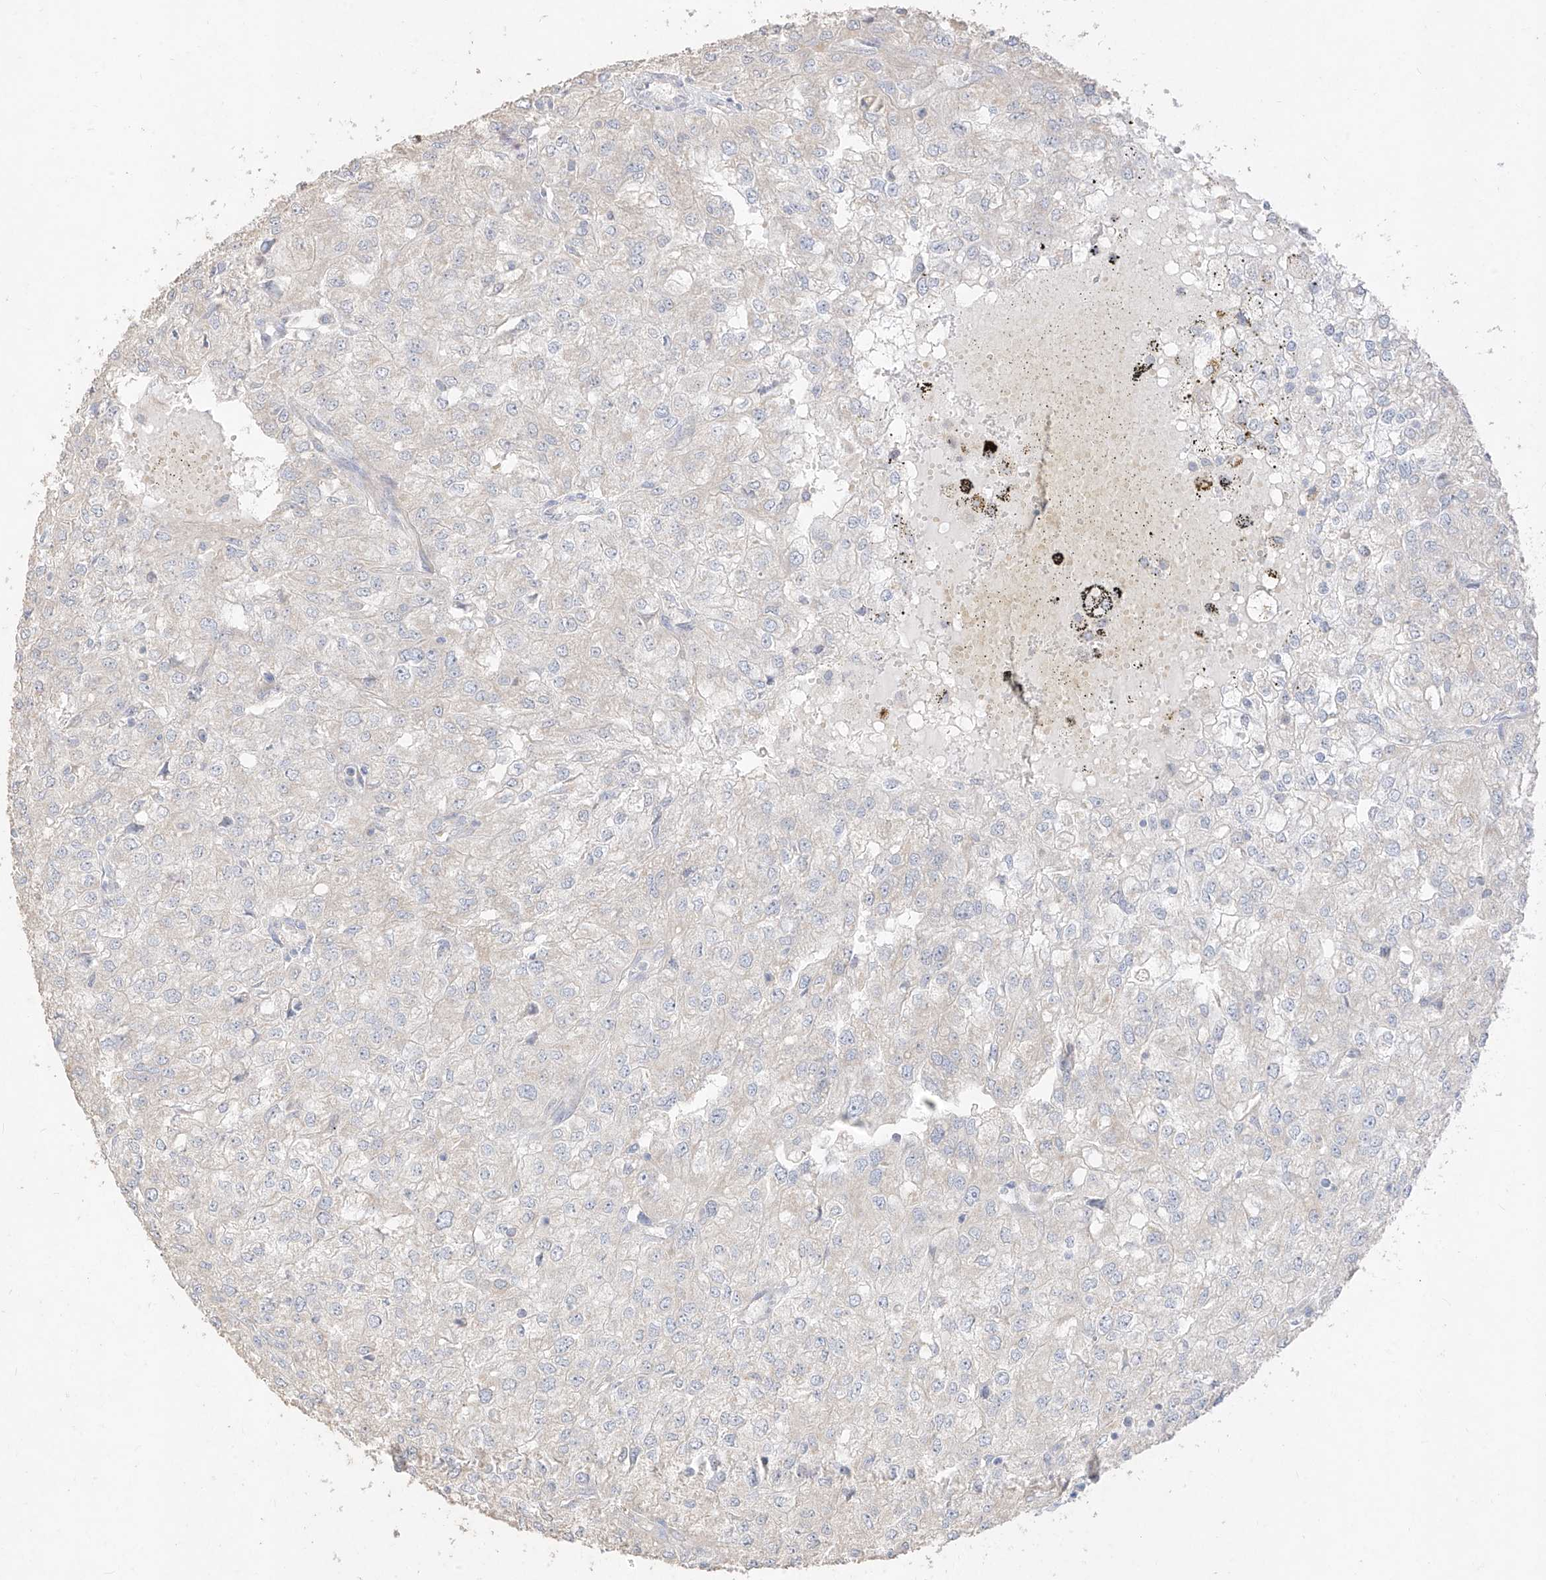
{"staining": {"intensity": "negative", "quantity": "none", "location": "none"}, "tissue": "renal cancer", "cell_type": "Tumor cells", "image_type": "cancer", "snomed": [{"axis": "morphology", "description": "Adenocarcinoma, NOS"}, {"axis": "topography", "description": "Kidney"}], "caption": "High magnification brightfield microscopy of adenocarcinoma (renal) stained with DAB (brown) and counterstained with hematoxylin (blue): tumor cells show no significant expression. Brightfield microscopy of immunohistochemistry stained with DAB (brown) and hematoxylin (blue), captured at high magnification.", "gene": "ZZEF1", "patient": {"sex": "female", "age": 54}}